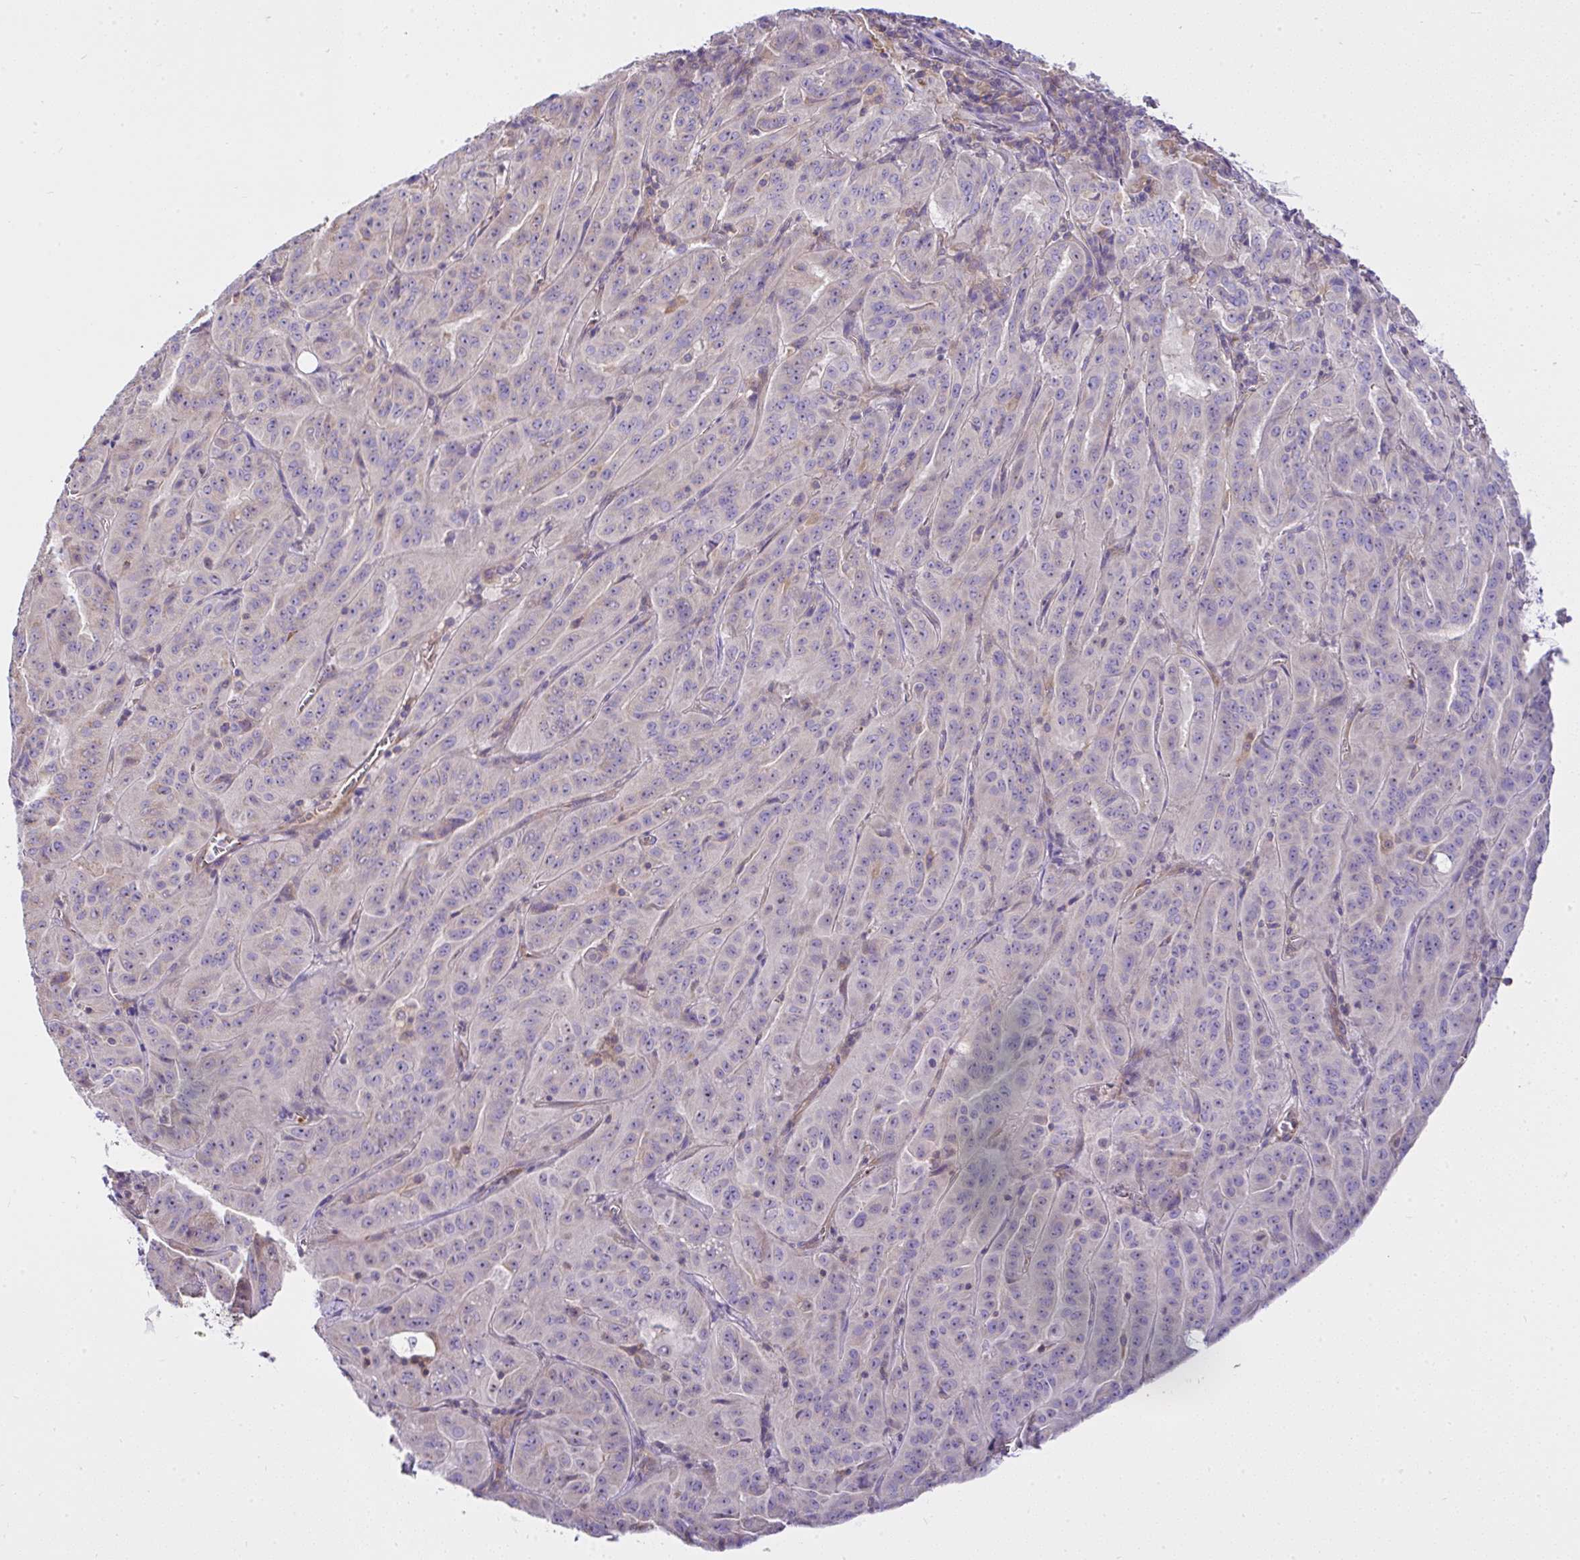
{"staining": {"intensity": "negative", "quantity": "none", "location": "none"}, "tissue": "pancreatic cancer", "cell_type": "Tumor cells", "image_type": "cancer", "snomed": [{"axis": "morphology", "description": "Adenocarcinoma, NOS"}, {"axis": "topography", "description": "Pancreas"}], "caption": "IHC of human adenocarcinoma (pancreatic) exhibits no positivity in tumor cells. (Brightfield microscopy of DAB (3,3'-diaminobenzidine) IHC at high magnification).", "gene": "CCDC142", "patient": {"sex": "male", "age": 63}}